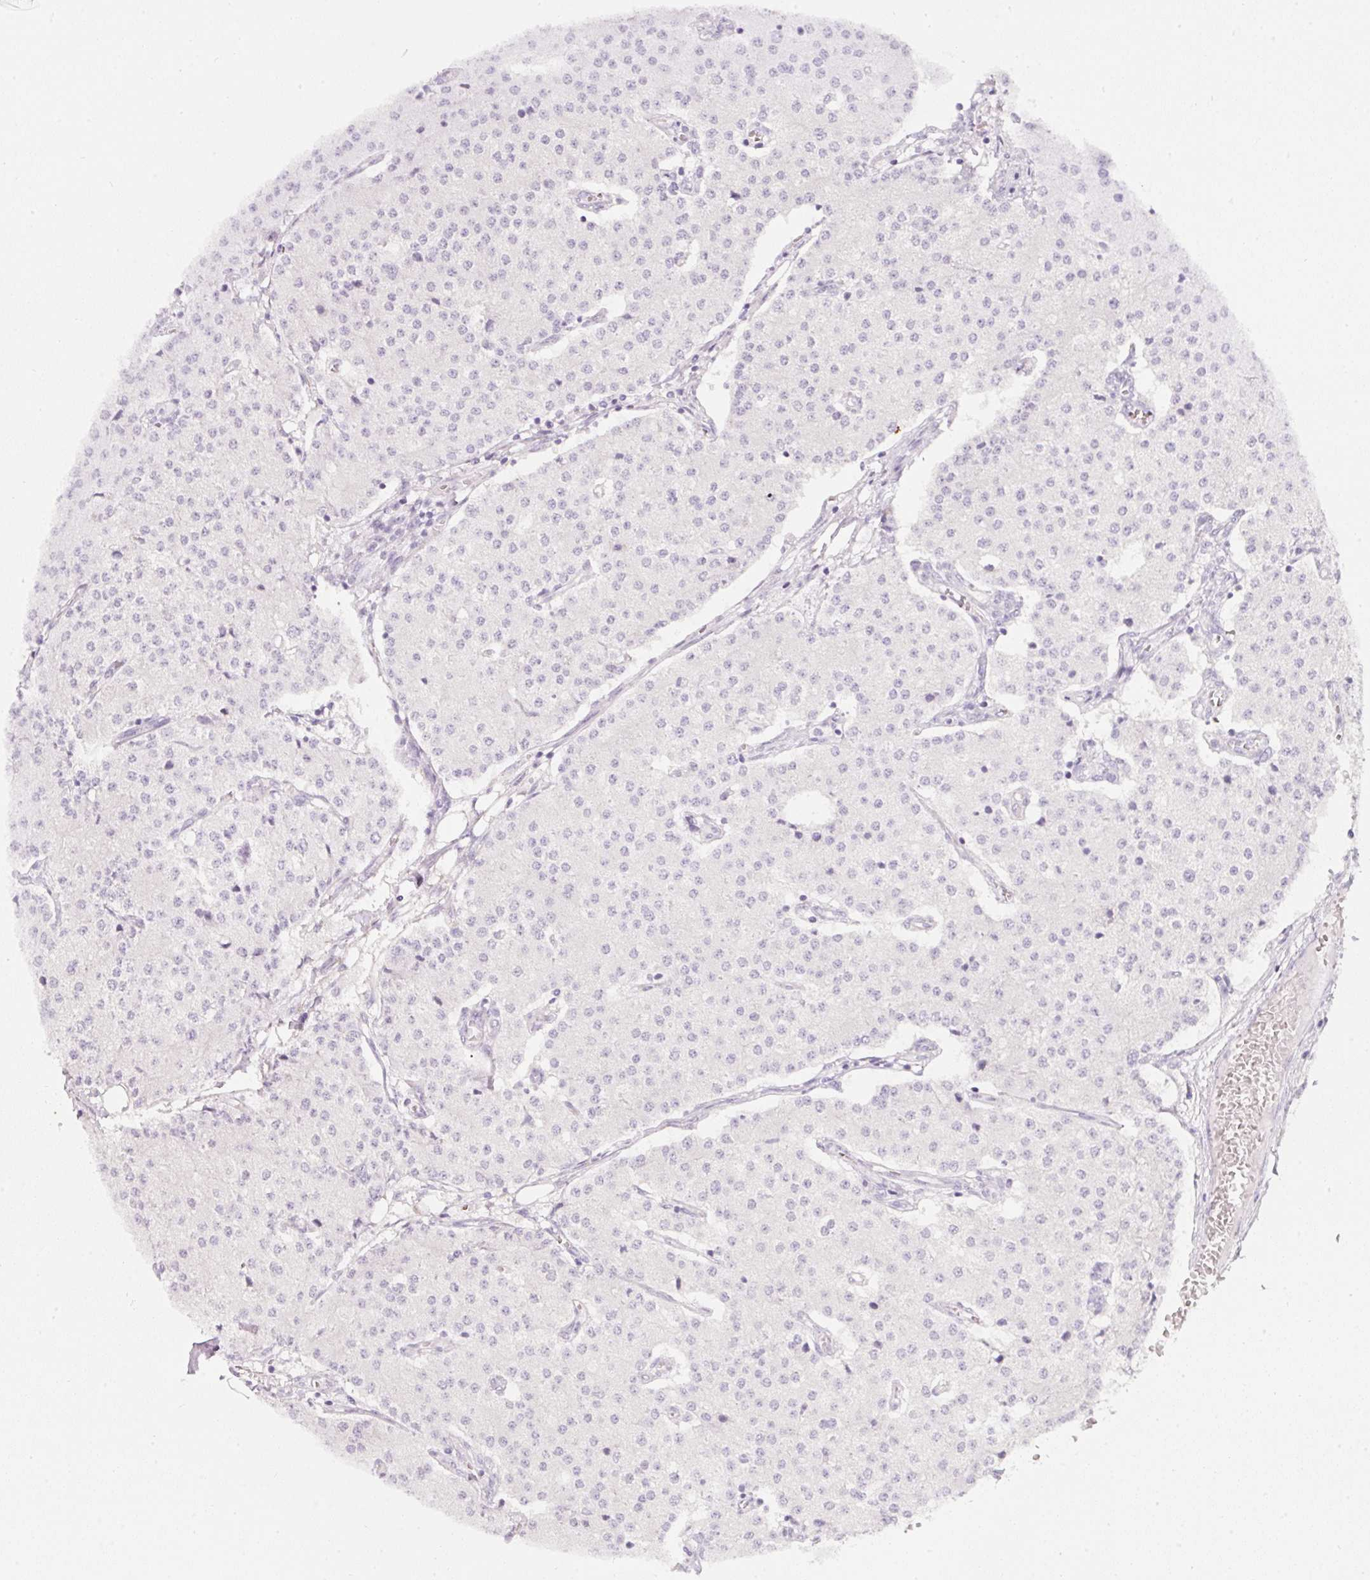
{"staining": {"intensity": "negative", "quantity": "none", "location": "none"}, "tissue": "carcinoid", "cell_type": "Tumor cells", "image_type": "cancer", "snomed": [{"axis": "morphology", "description": "Carcinoid, malignant, NOS"}, {"axis": "topography", "description": "Colon"}], "caption": "Malignant carcinoid was stained to show a protein in brown. There is no significant positivity in tumor cells.", "gene": "SLC2A2", "patient": {"sex": "female", "age": 52}}